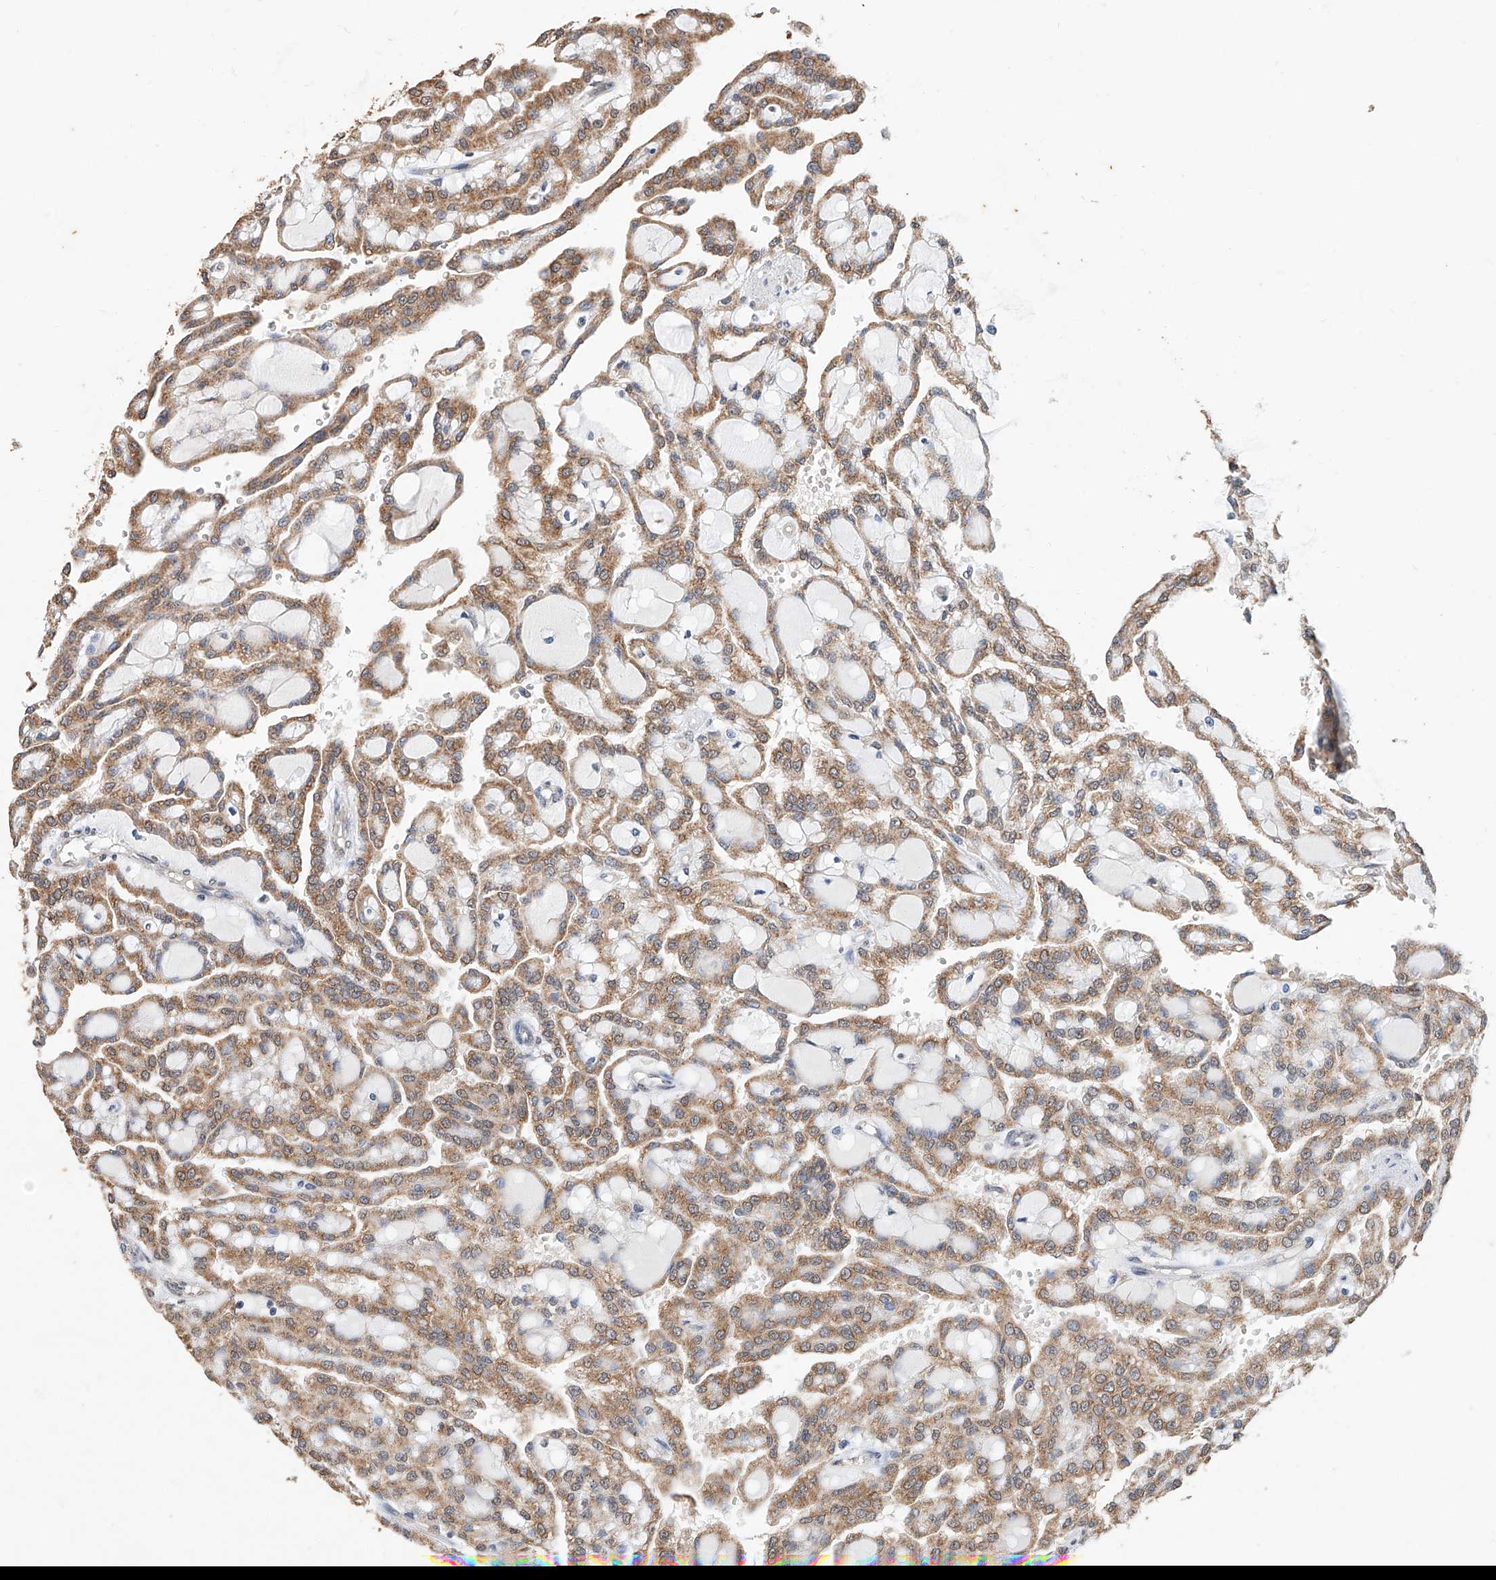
{"staining": {"intensity": "moderate", "quantity": ">75%", "location": "cytoplasmic/membranous"}, "tissue": "renal cancer", "cell_type": "Tumor cells", "image_type": "cancer", "snomed": [{"axis": "morphology", "description": "Adenocarcinoma, NOS"}, {"axis": "topography", "description": "Kidney"}], "caption": "High-magnification brightfield microscopy of adenocarcinoma (renal) stained with DAB (3,3'-diaminobenzidine) (brown) and counterstained with hematoxylin (blue). tumor cells exhibit moderate cytoplasmic/membranous expression is present in about>75% of cells.", "gene": "CERS4", "patient": {"sex": "male", "age": 63}}